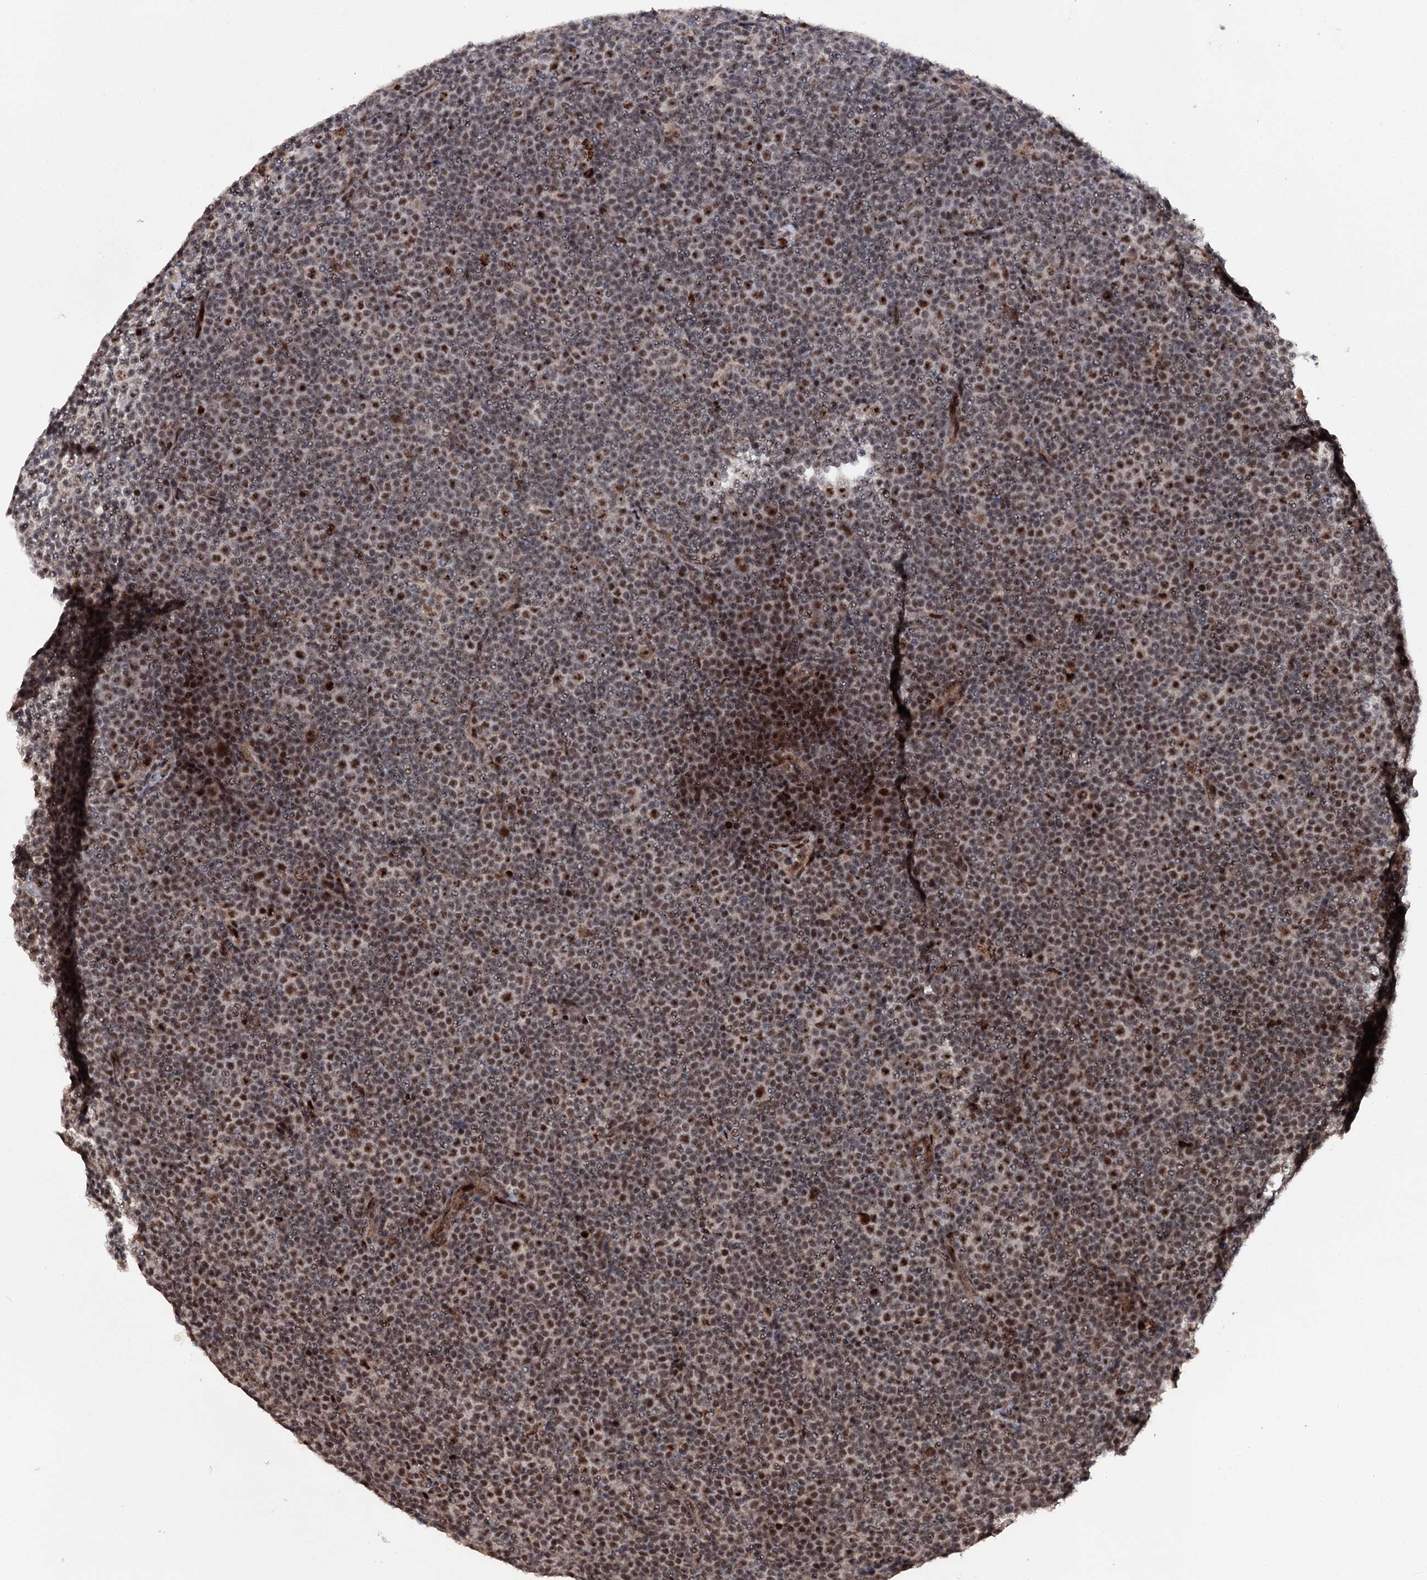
{"staining": {"intensity": "strong", "quantity": "25%-75%", "location": "nuclear"}, "tissue": "lymphoma", "cell_type": "Tumor cells", "image_type": "cancer", "snomed": [{"axis": "morphology", "description": "Malignant lymphoma, non-Hodgkin's type, Low grade"}, {"axis": "topography", "description": "Lymph node"}], "caption": "Immunohistochemistry of human malignant lymphoma, non-Hodgkin's type (low-grade) shows high levels of strong nuclear positivity in approximately 25%-75% of tumor cells. (IHC, brightfield microscopy, high magnification).", "gene": "BUD13", "patient": {"sex": "female", "age": 67}}